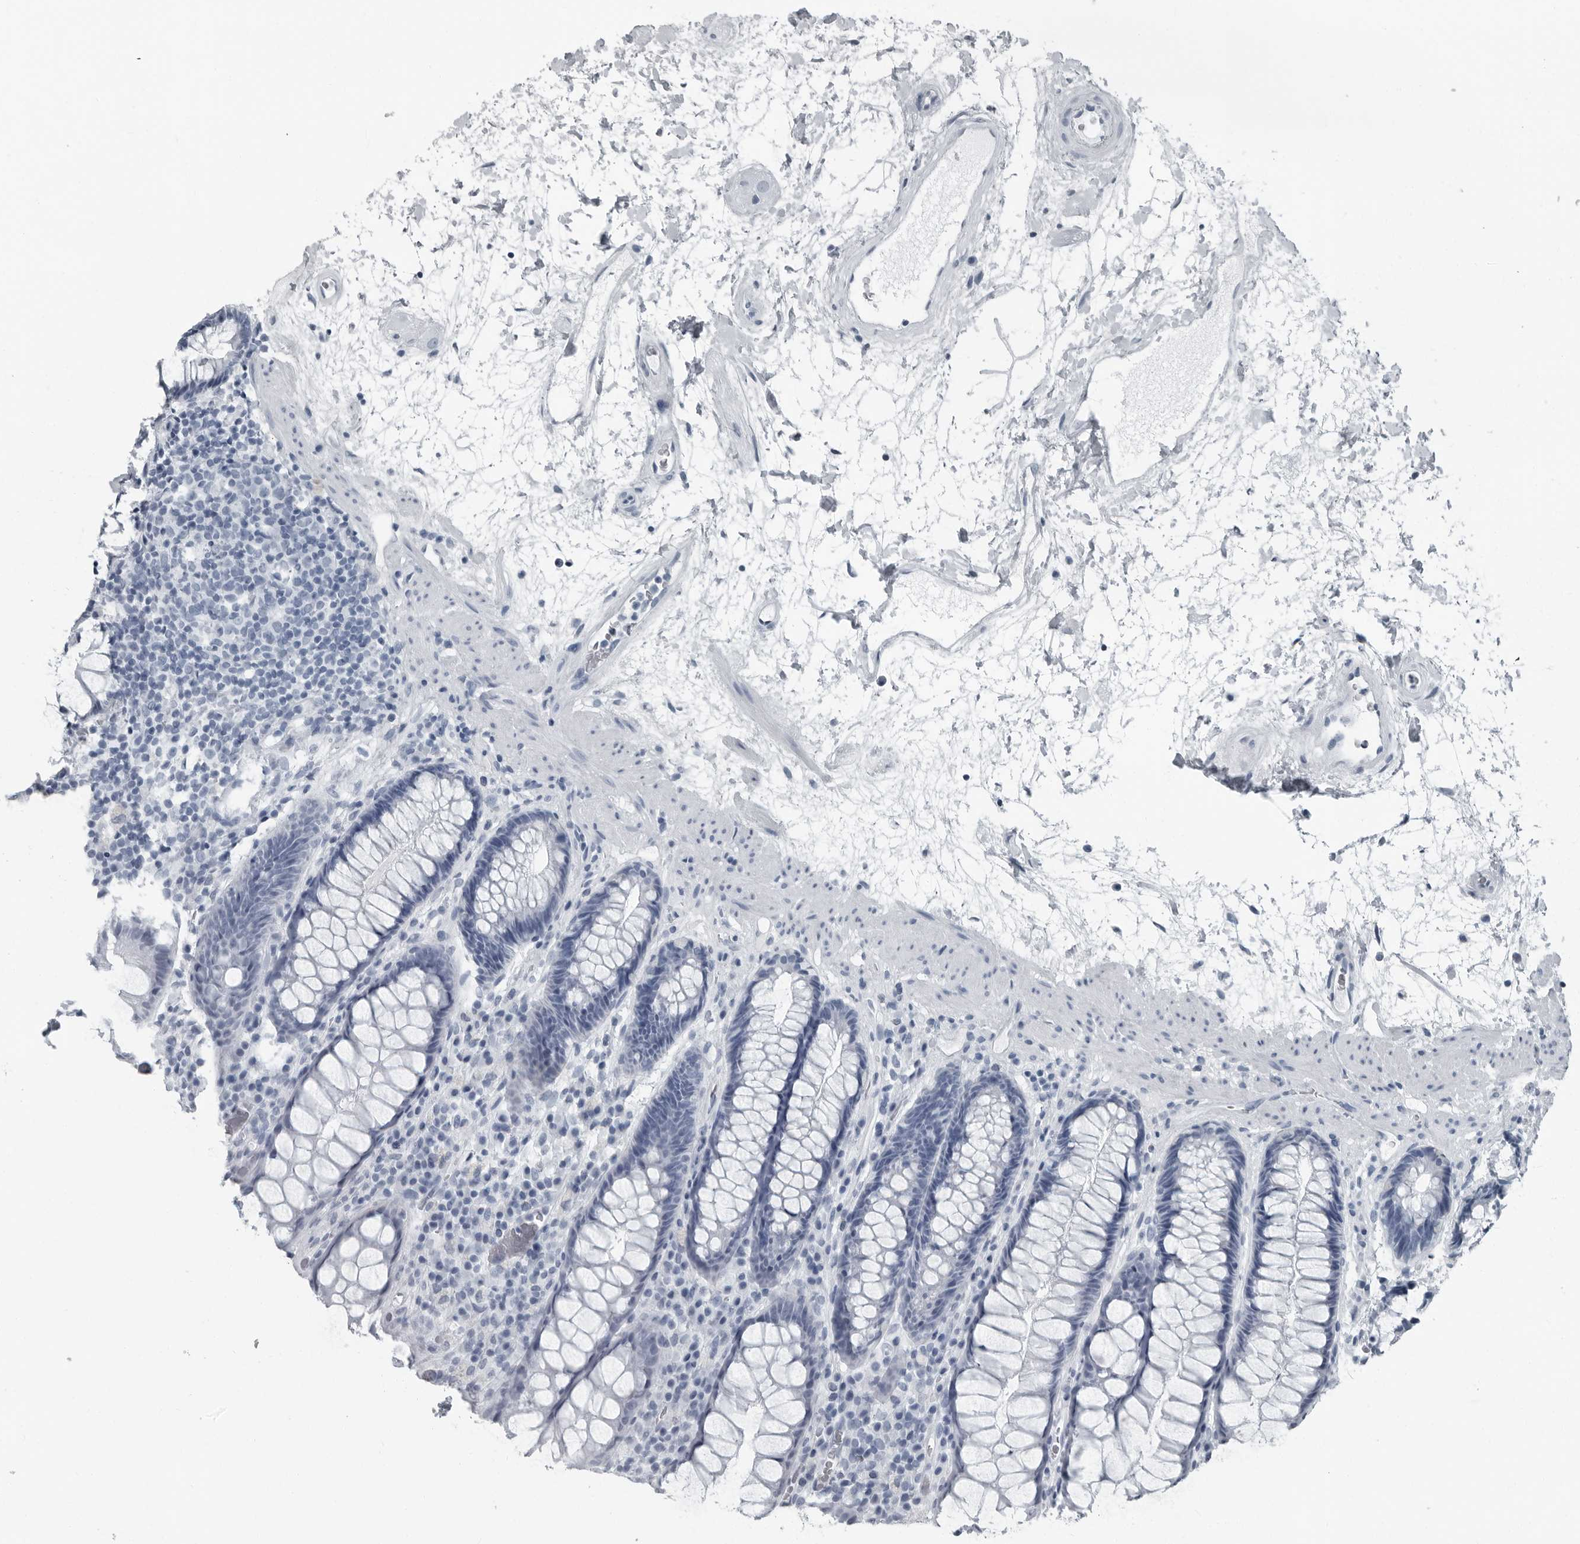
{"staining": {"intensity": "negative", "quantity": "none", "location": "none"}, "tissue": "rectum", "cell_type": "Glandular cells", "image_type": "normal", "snomed": [{"axis": "morphology", "description": "Normal tissue, NOS"}, {"axis": "topography", "description": "Rectum"}], "caption": "Immunohistochemical staining of unremarkable human rectum shows no significant positivity in glandular cells. (DAB (3,3'-diaminobenzidine) IHC visualized using brightfield microscopy, high magnification).", "gene": "PRSS1", "patient": {"sex": "male", "age": 64}}